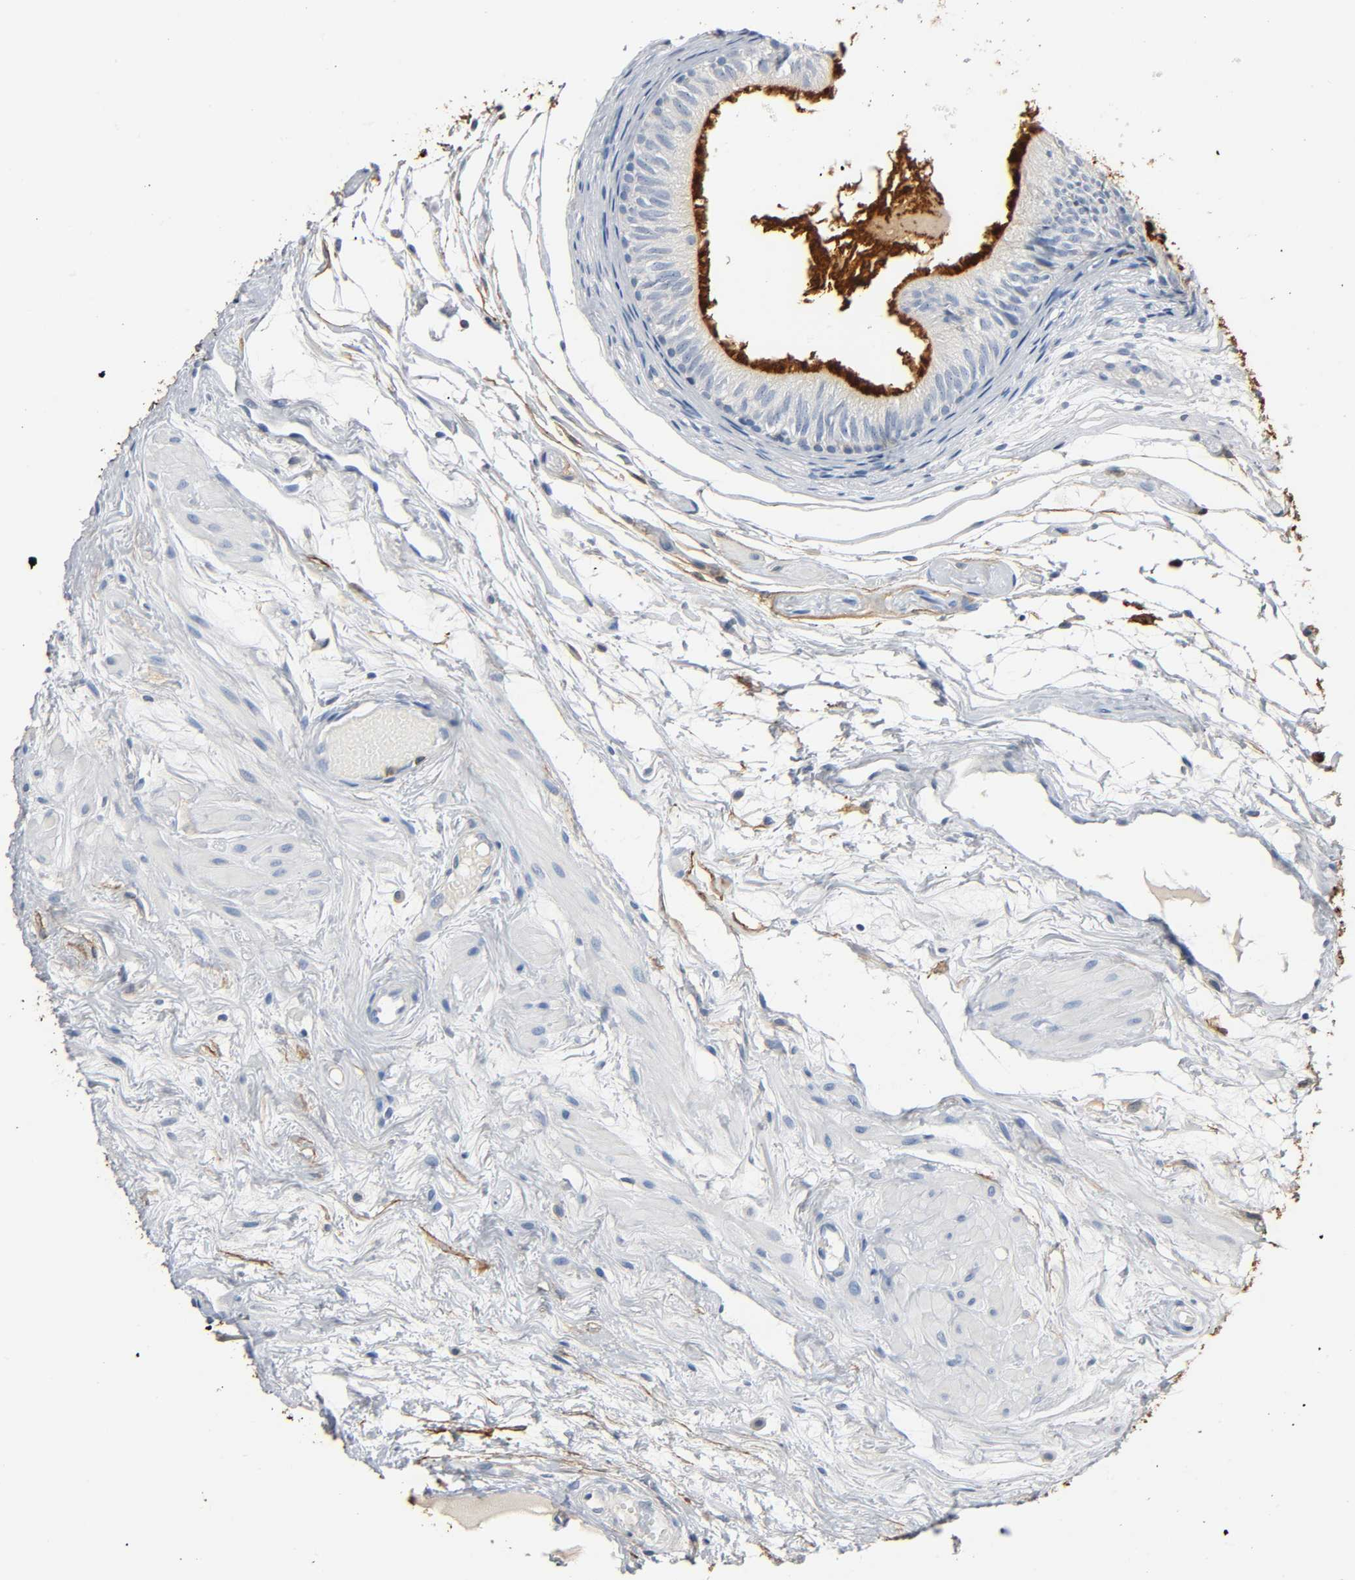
{"staining": {"intensity": "strong", "quantity": ">75%", "location": "cytoplasmic/membranous"}, "tissue": "epididymis", "cell_type": "Glandular cells", "image_type": "normal", "snomed": [{"axis": "morphology", "description": "Normal tissue, NOS"}, {"axis": "morphology", "description": "Atrophy, NOS"}, {"axis": "topography", "description": "Testis"}, {"axis": "topography", "description": "Epididymis"}], "caption": "High-power microscopy captured an IHC image of normal epididymis, revealing strong cytoplasmic/membranous staining in approximately >75% of glandular cells.", "gene": "ANPEP", "patient": {"sex": "male", "age": 18}}